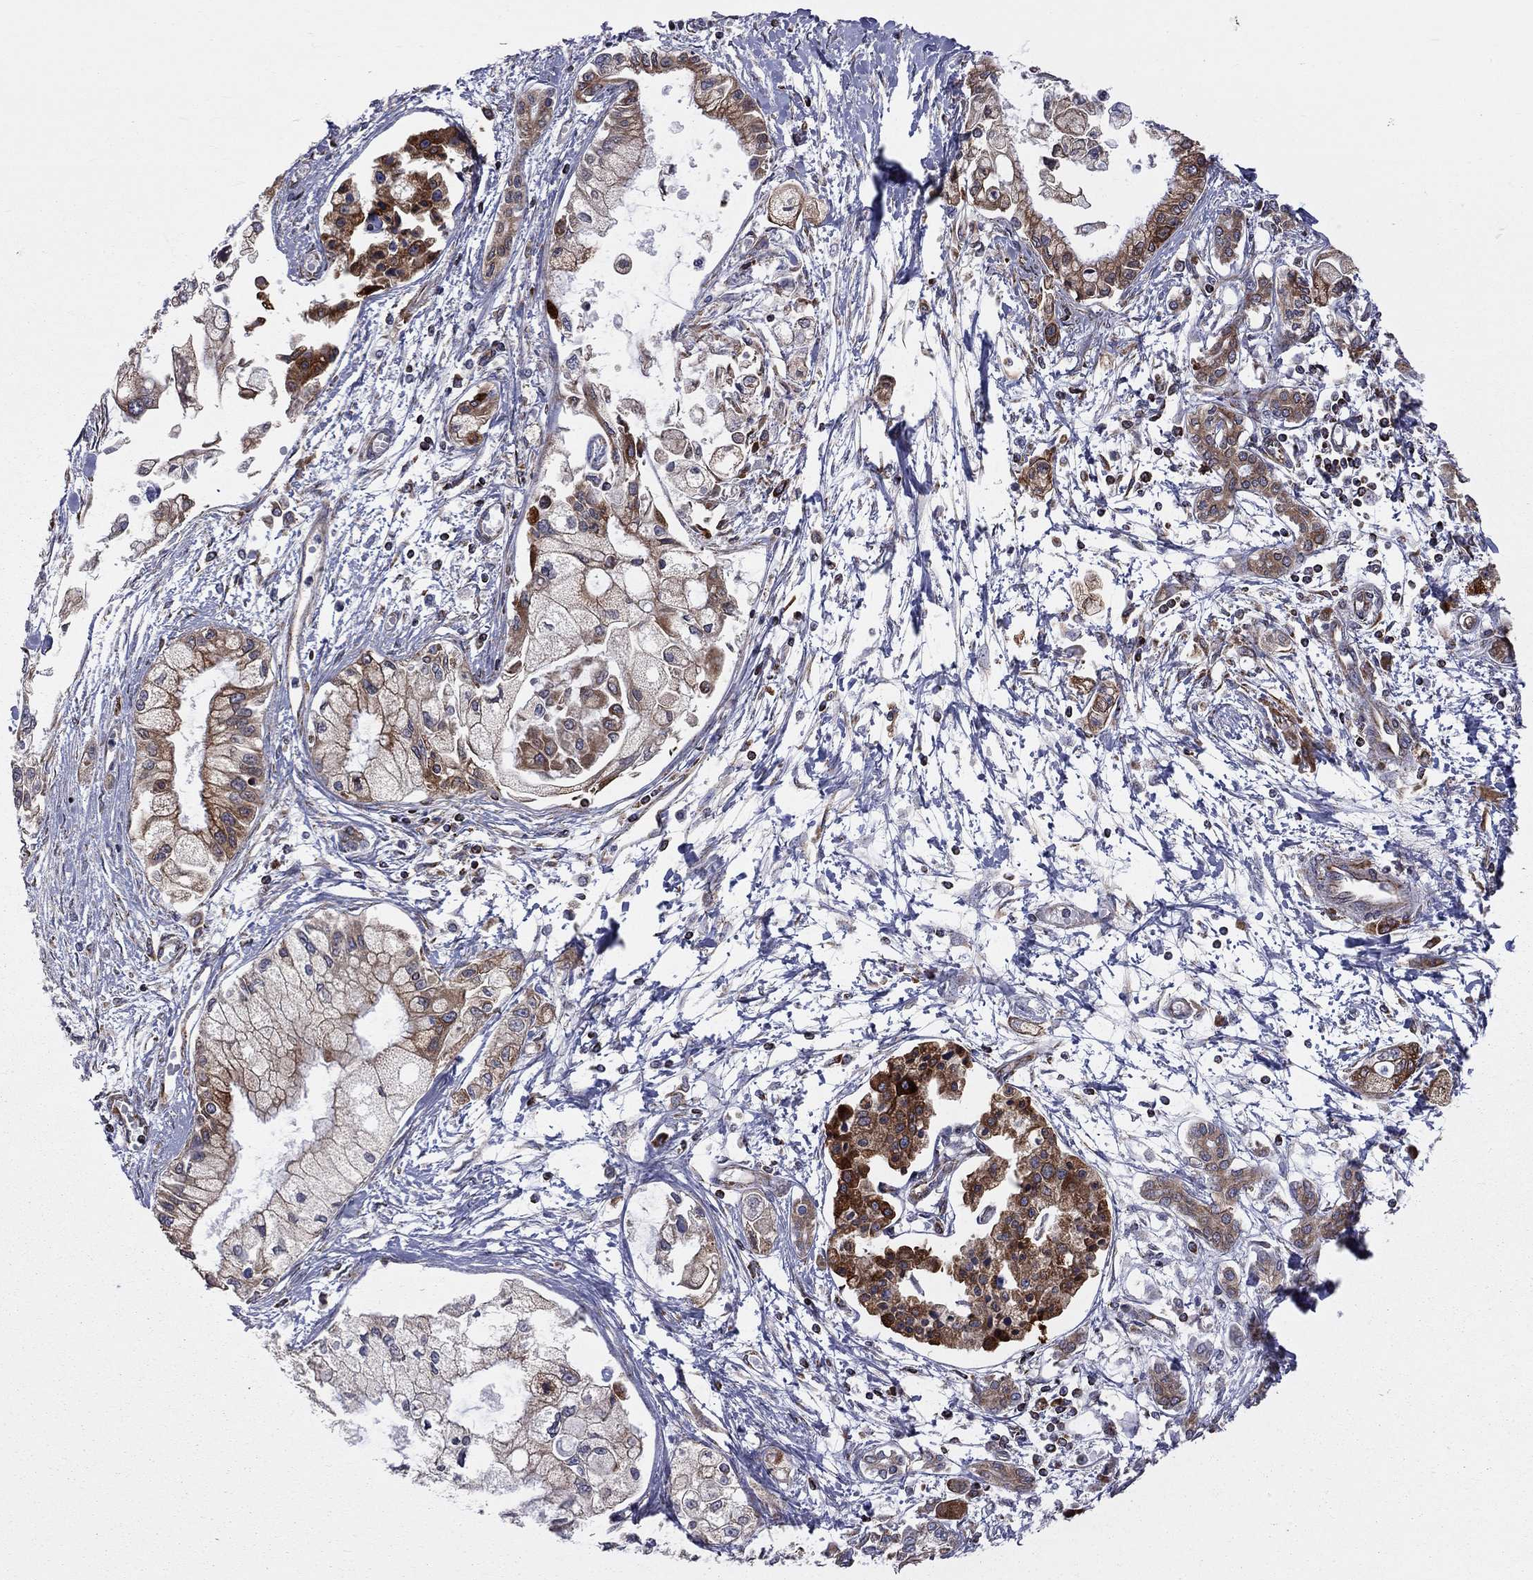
{"staining": {"intensity": "moderate", "quantity": "25%-75%", "location": "cytoplasmic/membranous"}, "tissue": "pancreatic cancer", "cell_type": "Tumor cells", "image_type": "cancer", "snomed": [{"axis": "morphology", "description": "Adenocarcinoma, NOS"}, {"axis": "topography", "description": "Pancreas"}], "caption": "Tumor cells demonstrate moderate cytoplasmic/membranous expression in about 25%-75% of cells in pancreatic adenocarcinoma.", "gene": "CLPTM1", "patient": {"sex": "male", "age": 54}}